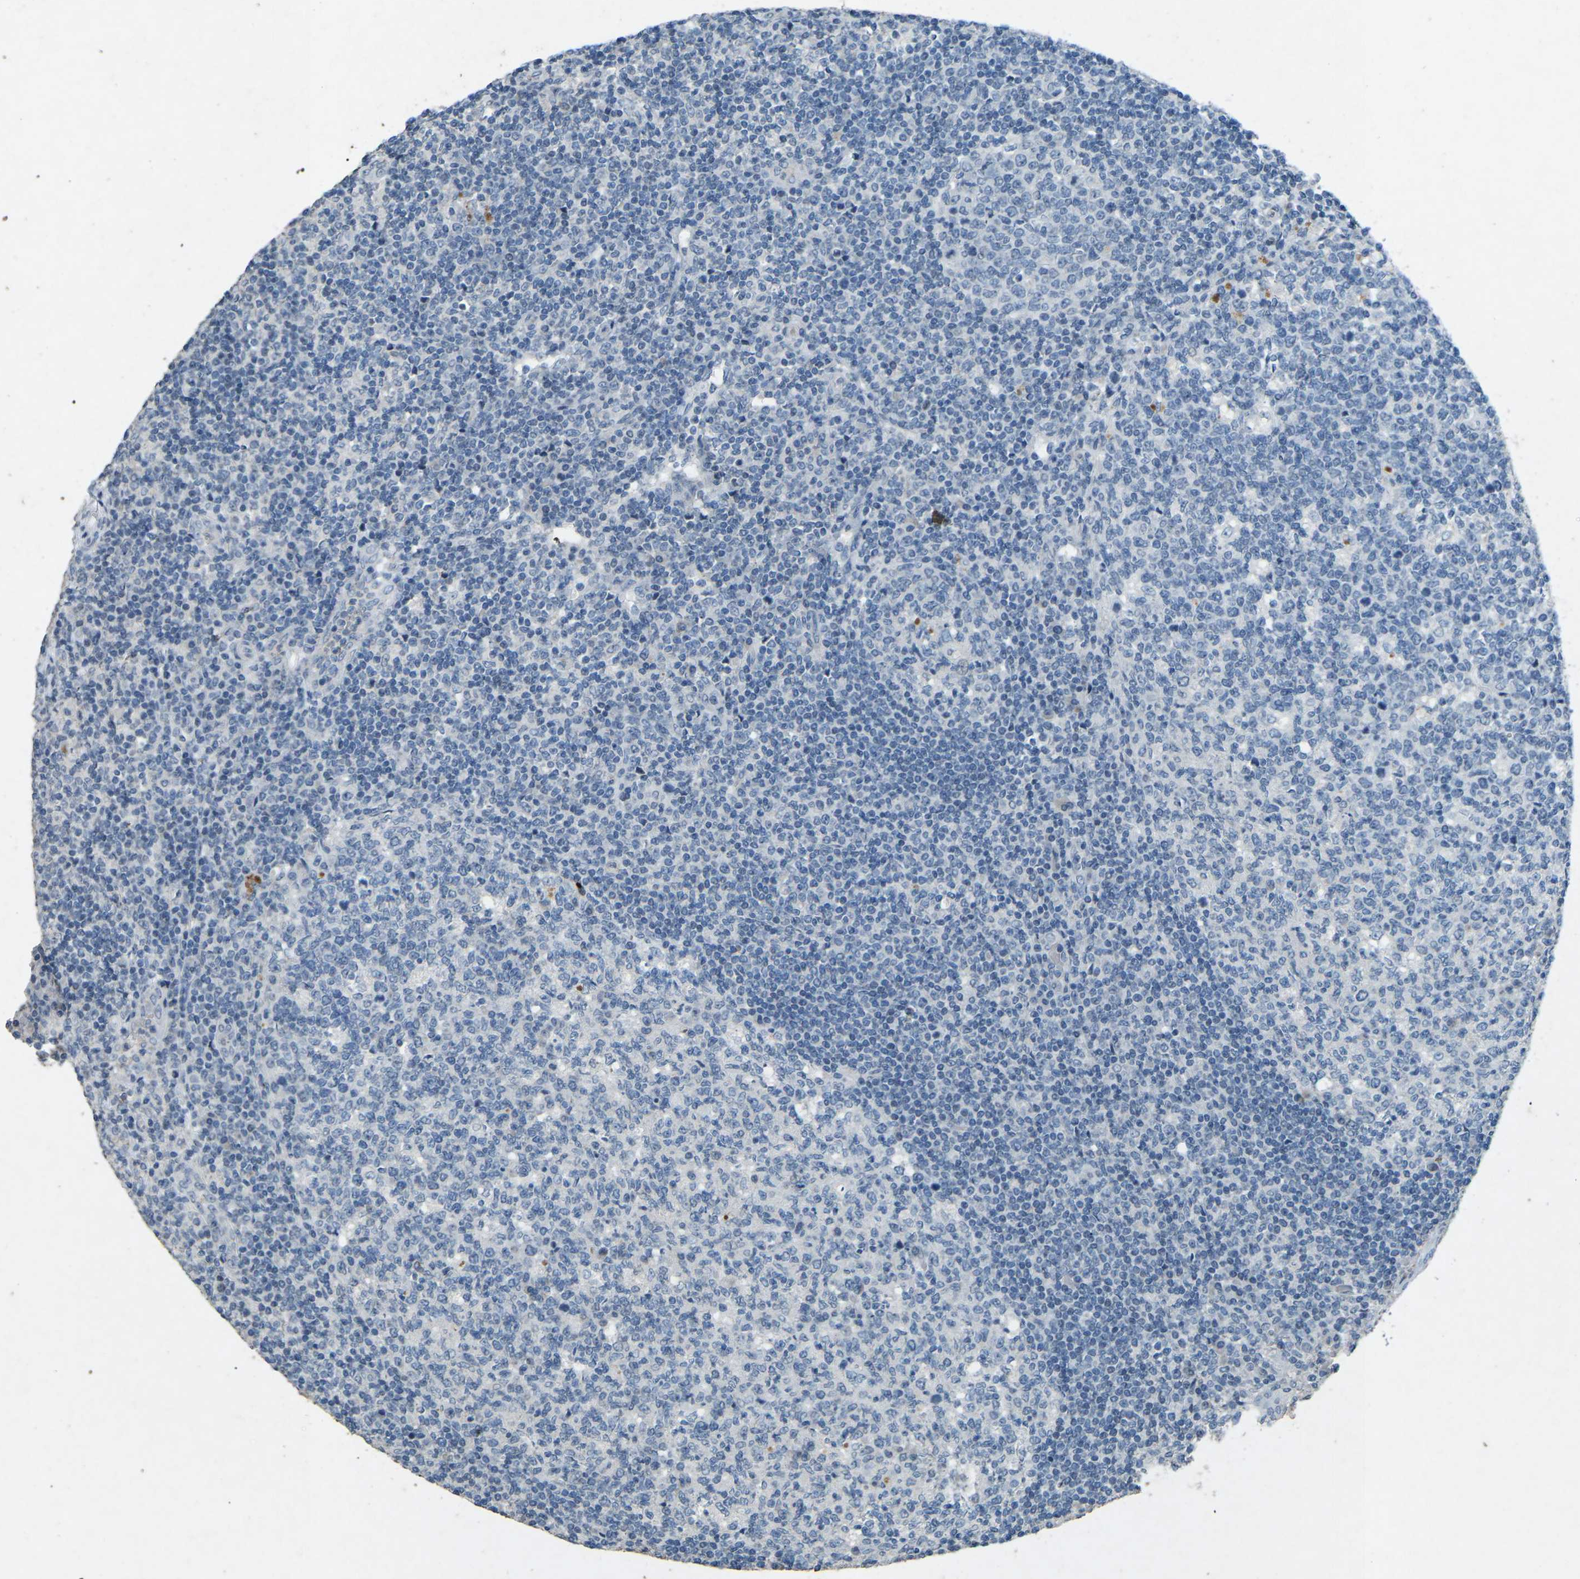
{"staining": {"intensity": "negative", "quantity": "none", "location": "none"}, "tissue": "tonsil", "cell_type": "Germinal center cells", "image_type": "normal", "snomed": [{"axis": "morphology", "description": "Normal tissue, NOS"}, {"axis": "topography", "description": "Tonsil"}], "caption": "Germinal center cells show no significant protein positivity in unremarkable tonsil. The staining was performed using DAB (3,3'-diaminobenzidine) to visualize the protein expression in brown, while the nuclei were stained in blue with hematoxylin (Magnification: 20x).", "gene": "A1BG", "patient": {"sex": "female", "age": 19}}